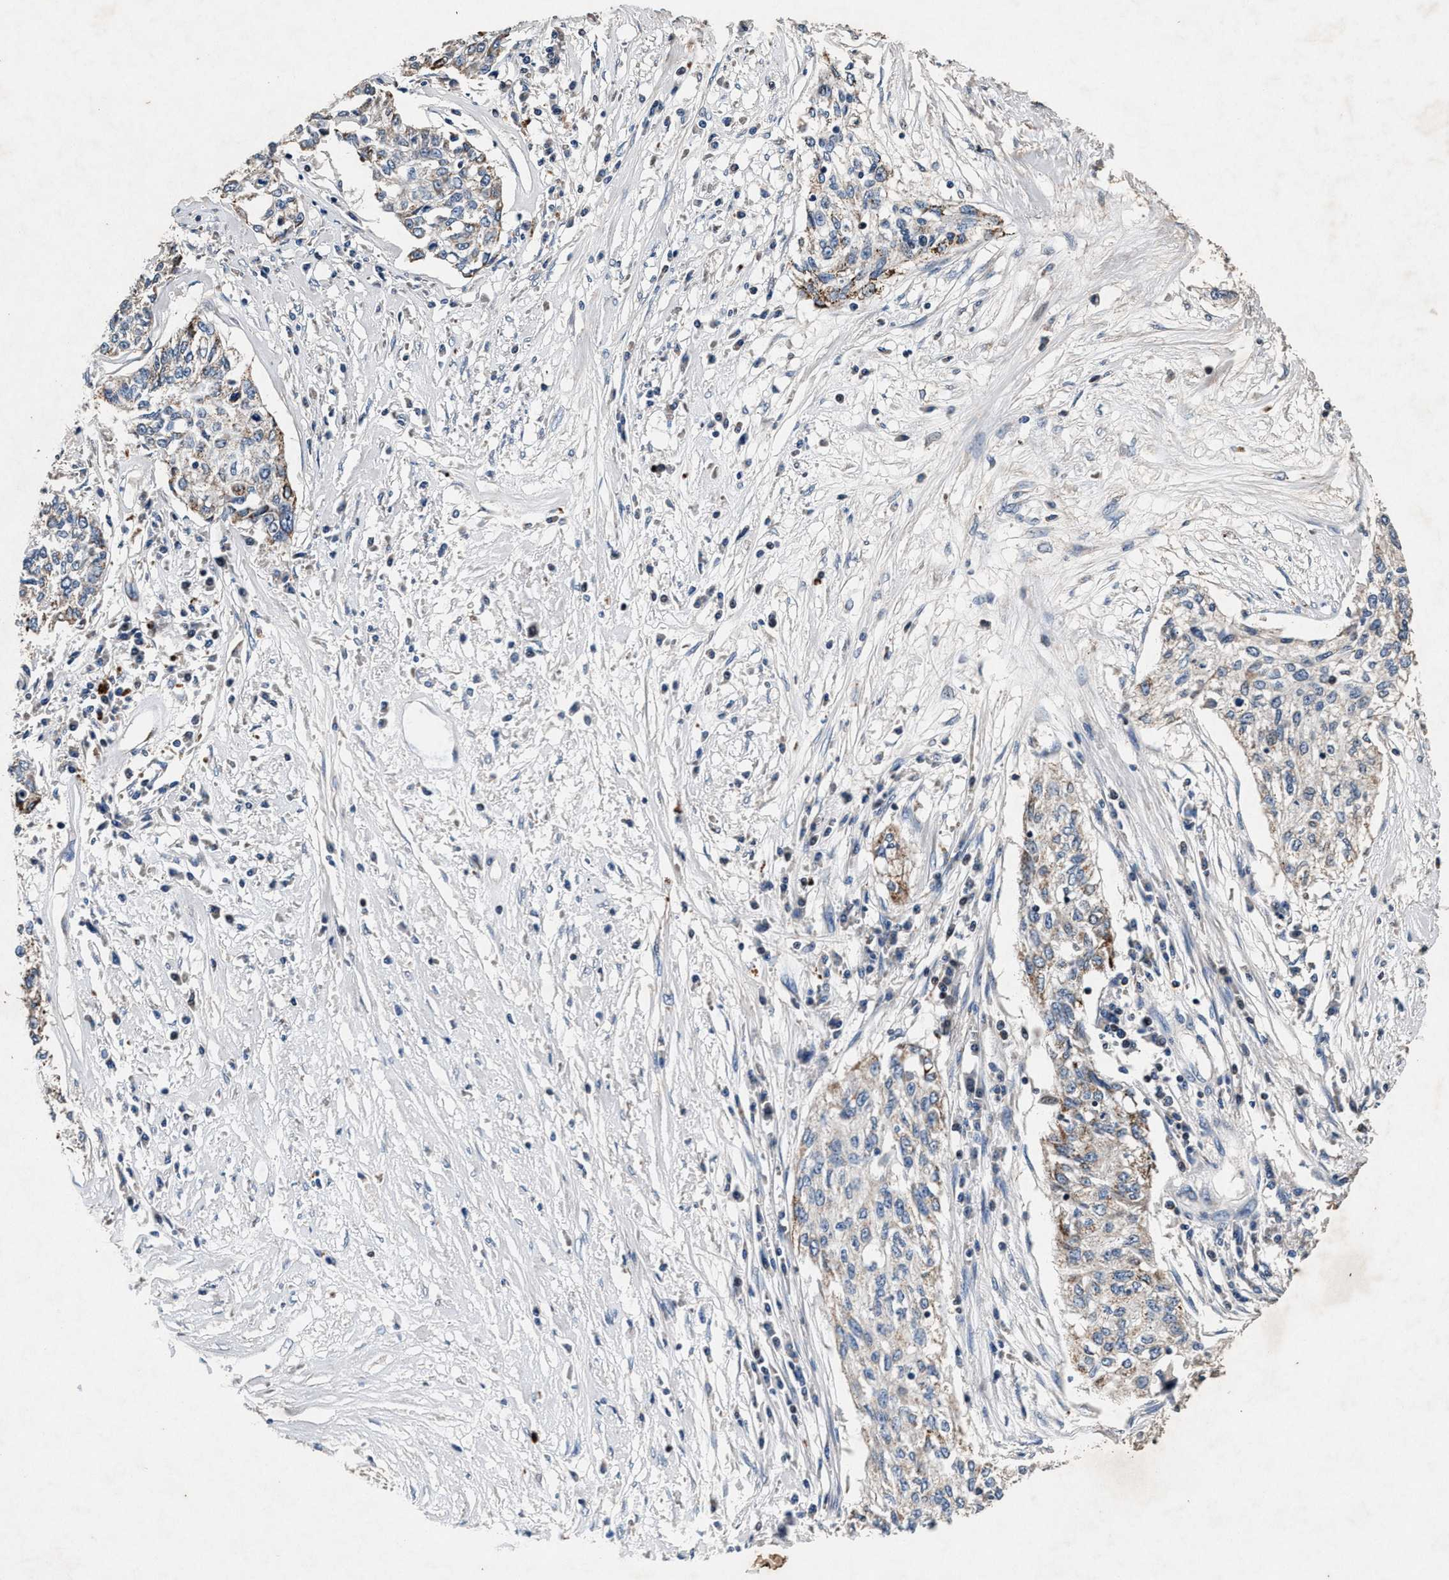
{"staining": {"intensity": "weak", "quantity": "<25%", "location": "cytoplasmic/membranous"}, "tissue": "cervical cancer", "cell_type": "Tumor cells", "image_type": "cancer", "snomed": [{"axis": "morphology", "description": "Squamous cell carcinoma, NOS"}, {"axis": "topography", "description": "Cervix"}], "caption": "The photomicrograph displays no staining of tumor cells in cervical squamous cell carcinoma.", "gene": "PKD2L1", "patient": {"sex": "female", "age": 57}}